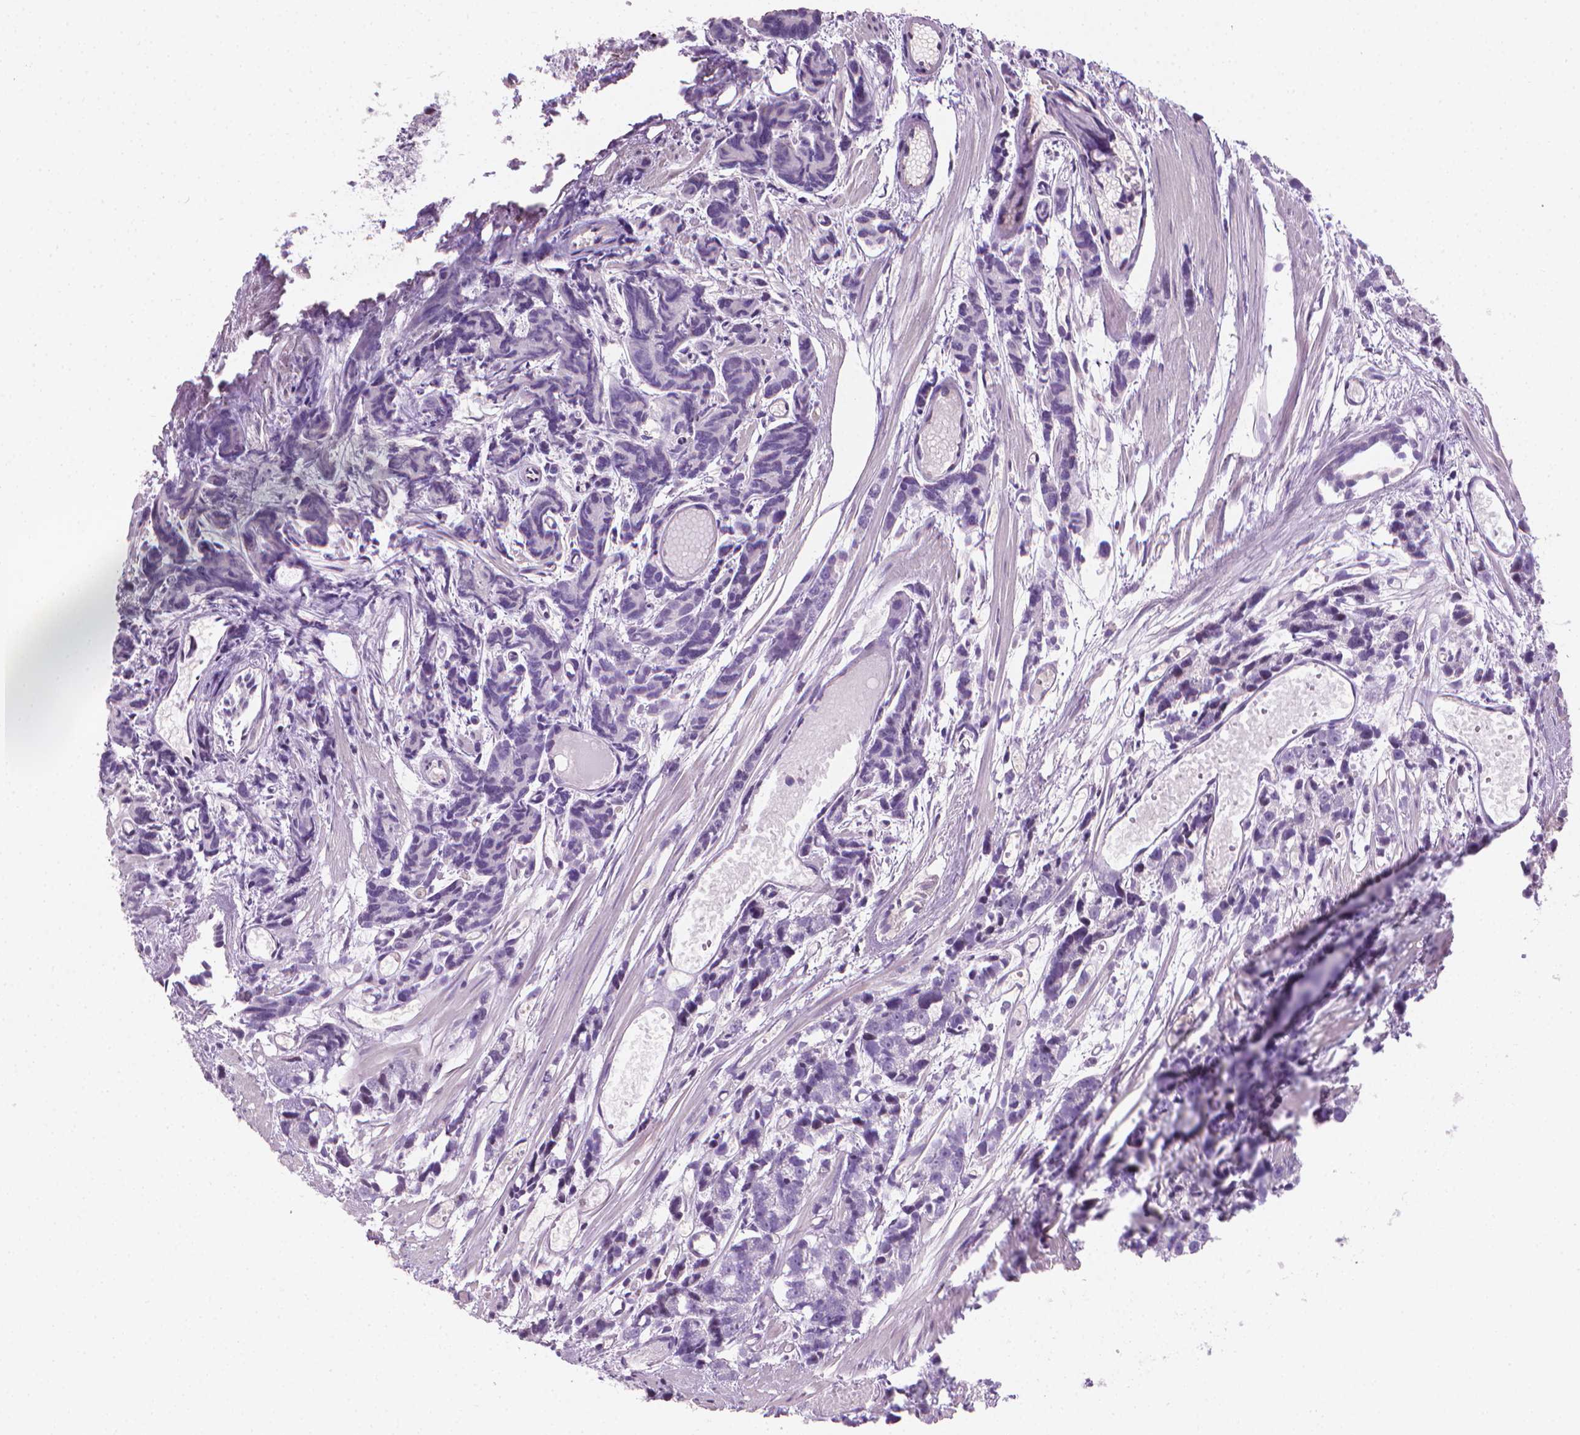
{"staining": {"intensity": "negative", "quantity": "none", "location": "none"}, "tissue": "prostate cancer", "cell_type": "Tumor cells", "image_type": "cancer", "snomed": [{"axis": "morphology", "description": "Adenocarcinoma, High grade"}, {"axis": "topography", "description": "Prostate"}], "caption": "High power microscopy histopathology image of an immunohistochemistry (IHC) image of prostate cancer (adenocarcinoma (high-grade)), revealing no significant staining in tumor cells.", "gene": "CLXN", "patient": {"sex": "male", "age": 77}}